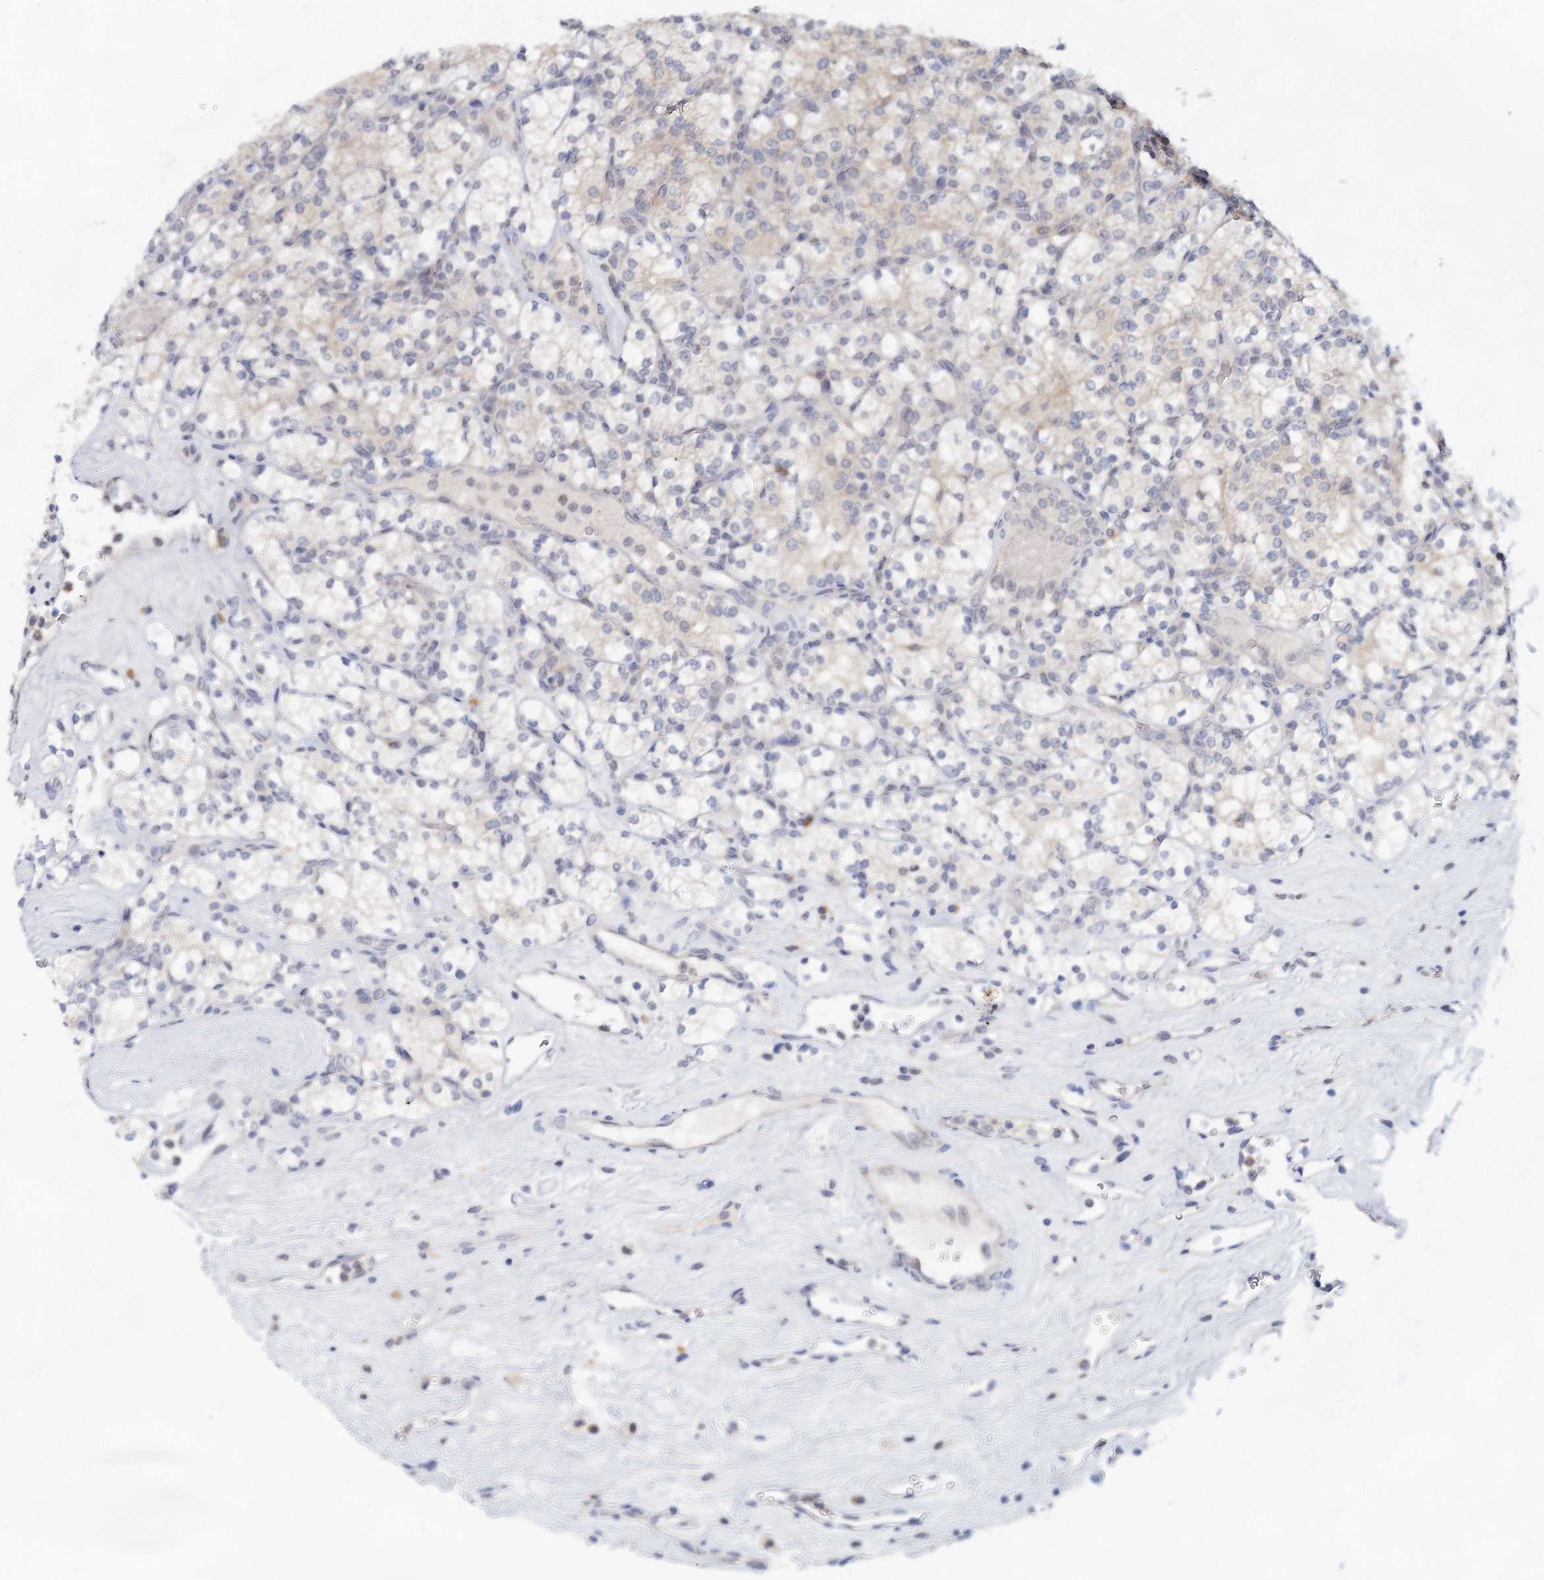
{"staining": {"intensity": "negative", "quantity": "none", "location": "none"}, "tissue": "renal cancer", "cell_type": "Tumor cells", "image_type": "cancer", "snomed": [{"axis": "morphology", "description": "Adenocarcinoma, NOS"}, {"axis": "topography", "description": "Kidney"}], "caption": "This is an immunohistochemistry (IHC) micrograph of human renal cancer (adenocarcinoma). There is no expression in tumor cells.", "gene": "BLTP1", "patient": {"sex": "male", "age": 77}}